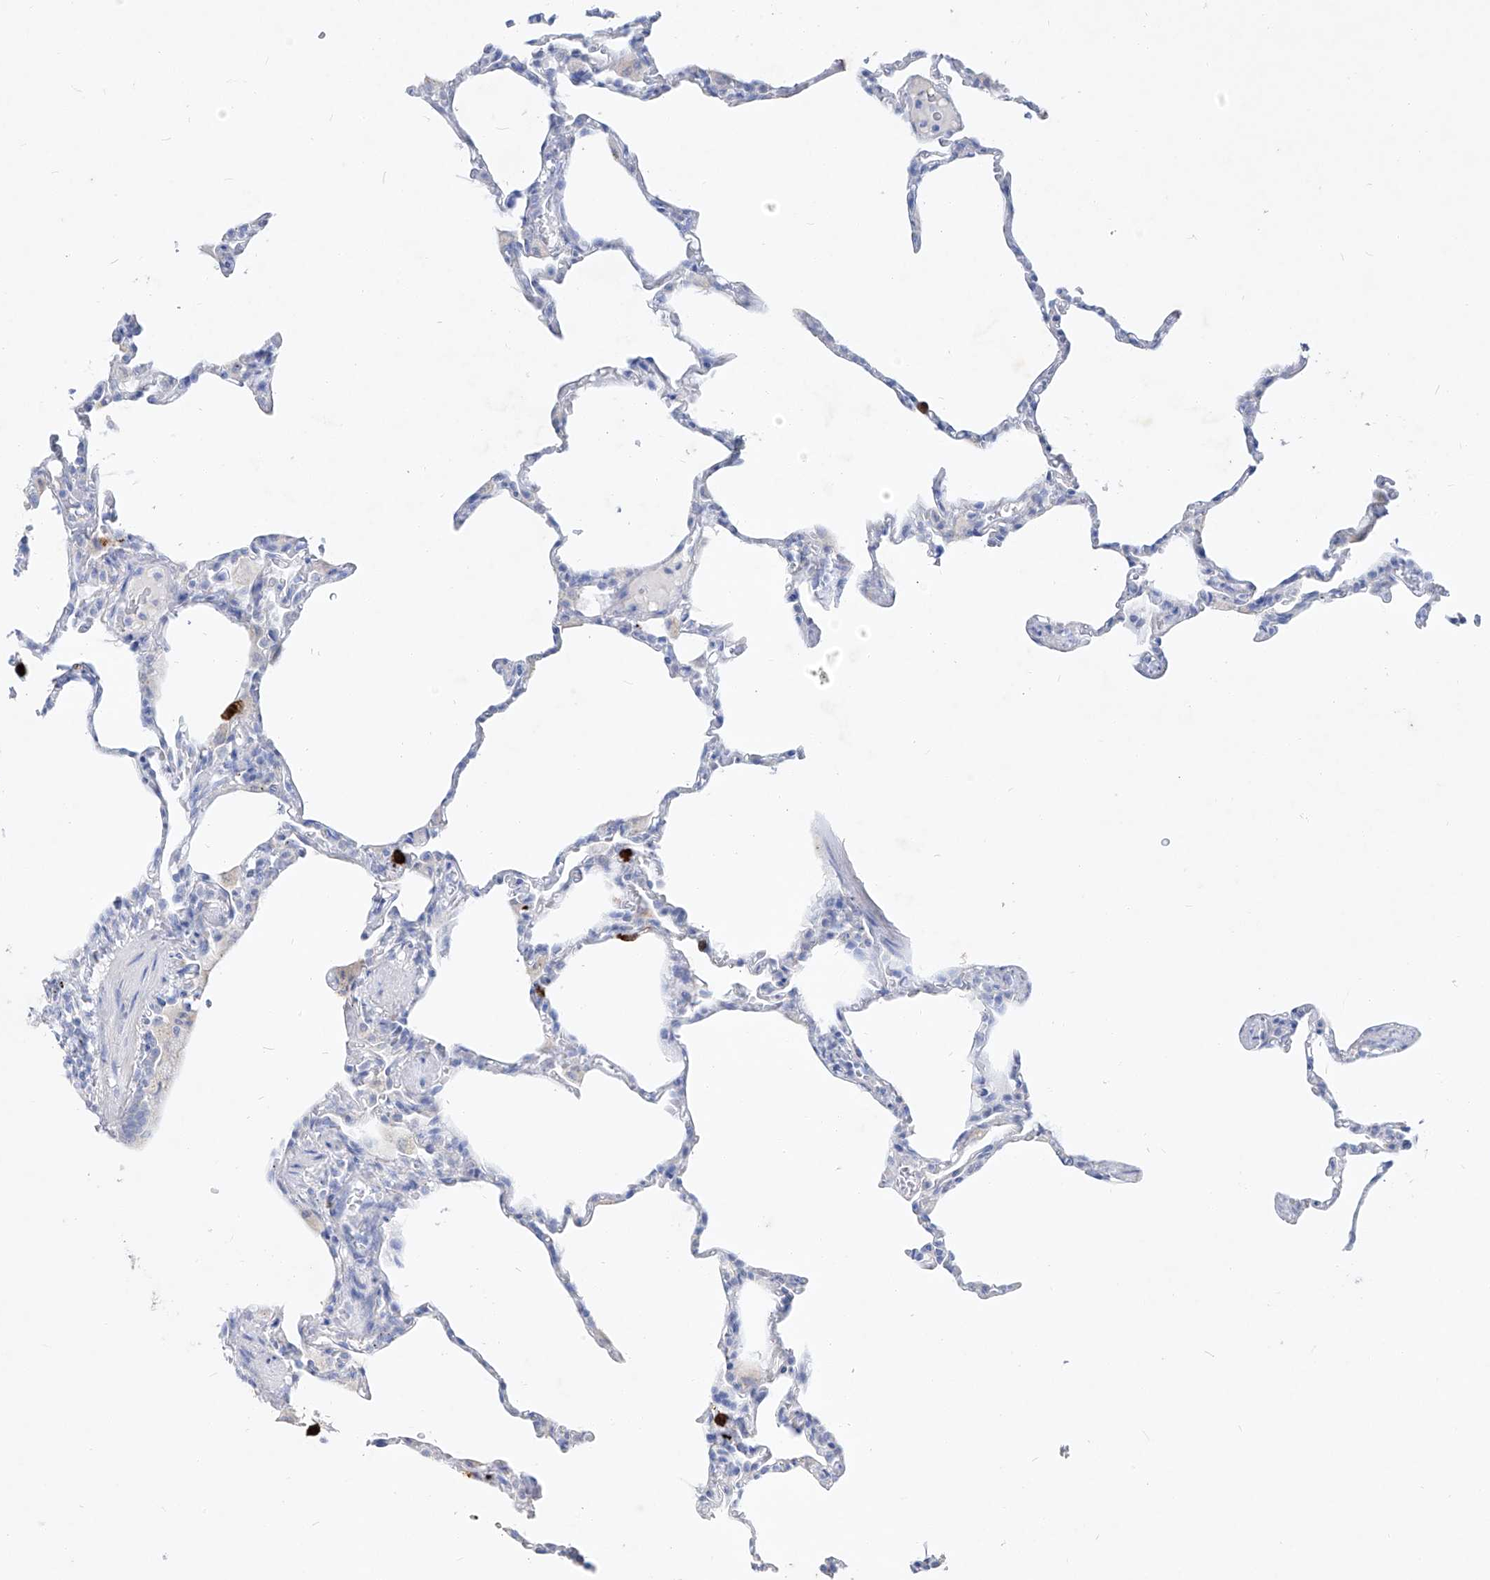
{"staining": {"intensity": "negative", "quantity": "none", "location": "none"}, "tissue": "lung", "cell_type": "Alveolar cells", "image_type": "normal", "snomed": [{"axis": "morphology", "description": "Normal tissue, NOS"}, {"axis": "topography", "description": "Lung"}], "caption": "This micrograph is of unremarkable lung stained with immunohistochemistry (IHC) to label a protein in brown with the nuclei are counter-stained blue. There is no positivity in alveolar cells. Nuclei are stained in blue.", "gene": "FRS3", "patient": {"sex": "male", "age": 20}}